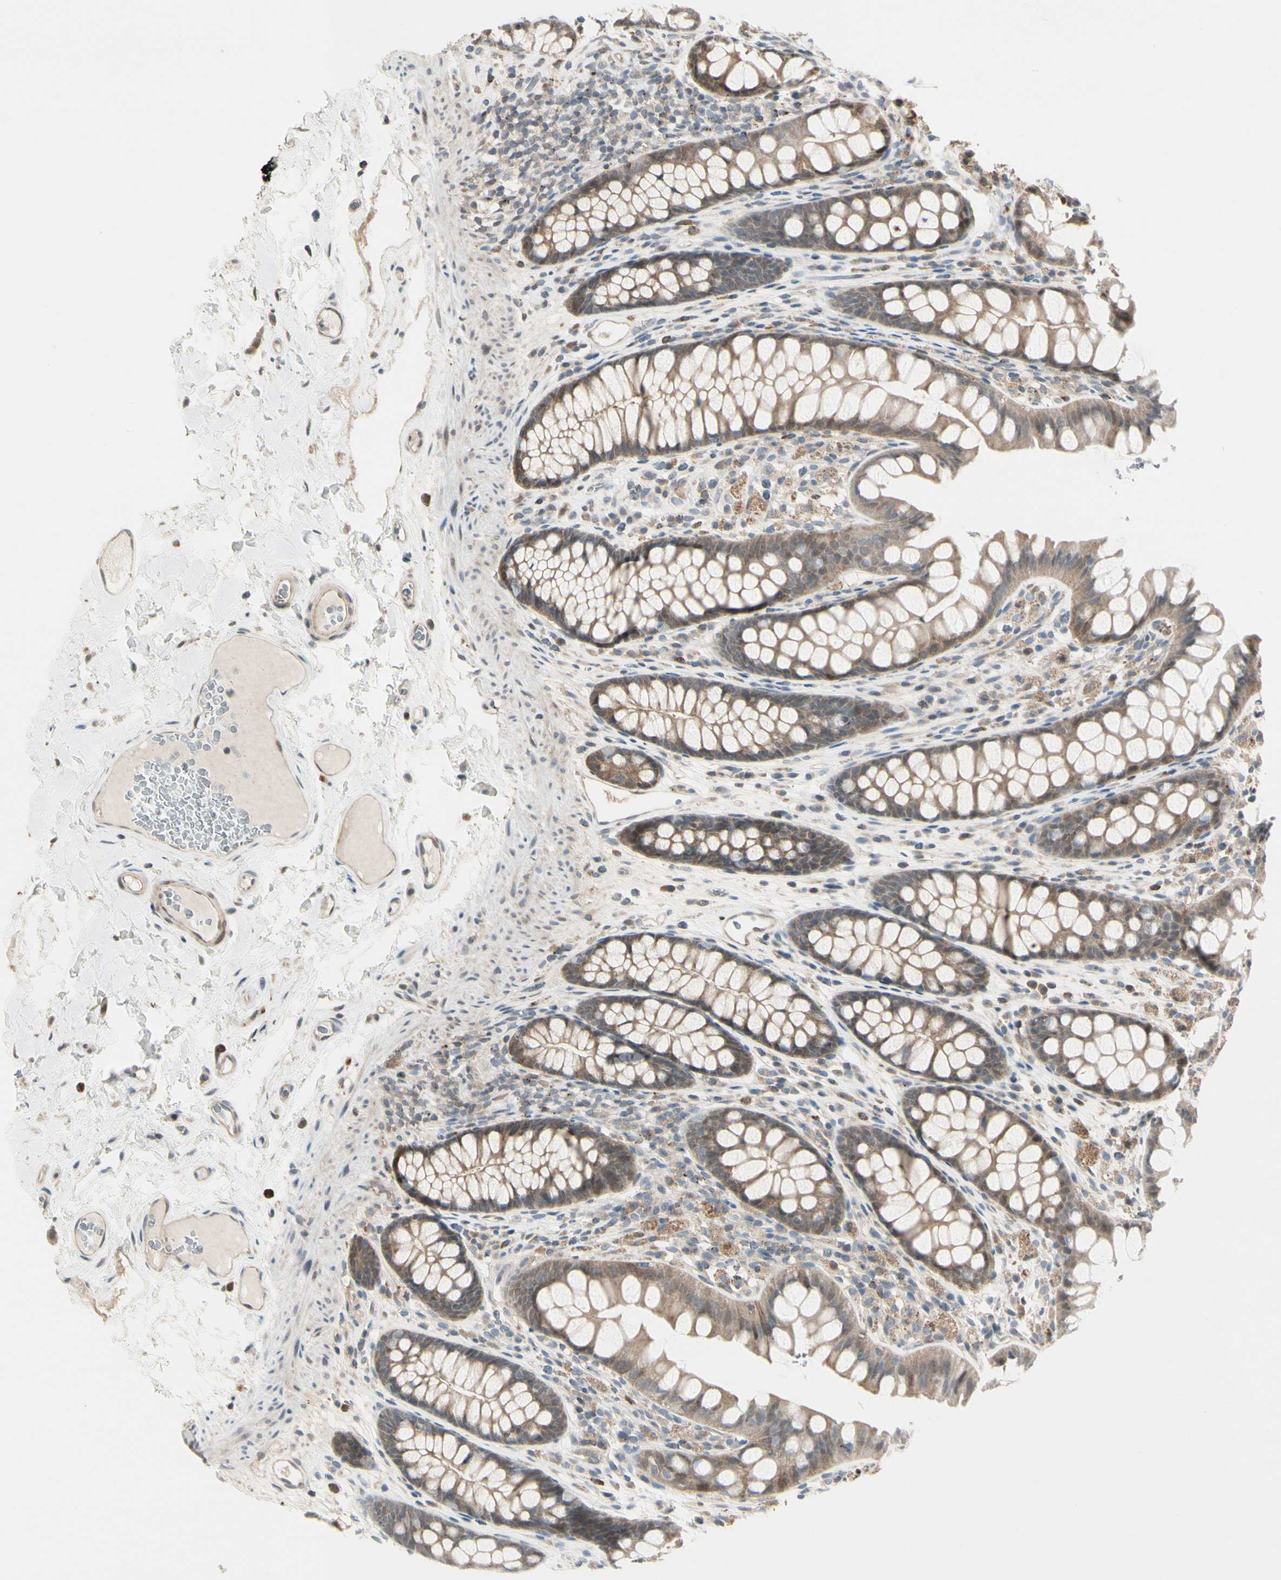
{"staining": {"intensity": "weak", "quantity": ">75%", "location": "cytoplasmic/membranous"}, "tissue": "colon", "cell_type": "Endothelial cells", "image_type": "normal", "snomed": [{"axis": "morphology", "description": "Normal tissue, NOS"}, {"axis": "topography", "description": "Colon"}], "caption": "About >75% of endothelial cells in benign human colon reveal weak cytoplasmic/membranous protein staining as visualized by brown immunohistochemical staining.", "gene": "EVC", "patient": {"sex": "female", "age": 55}}